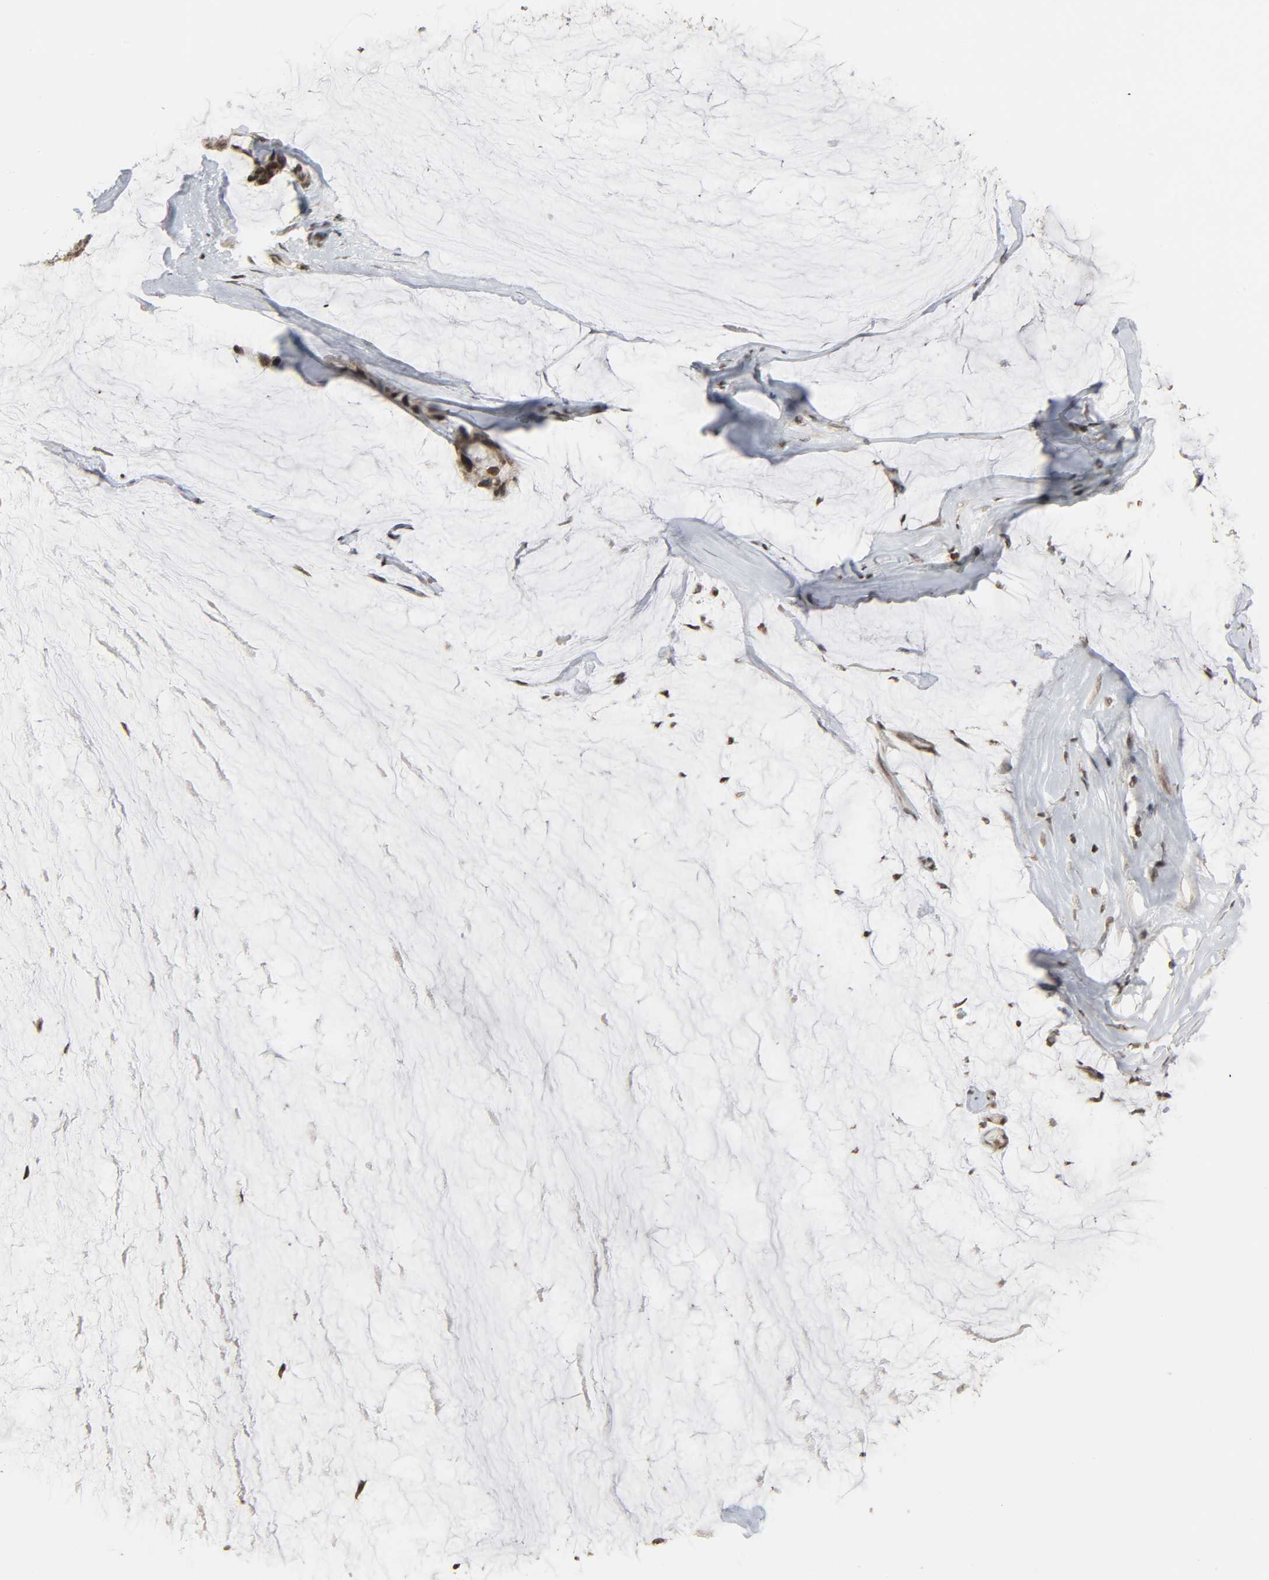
{"staining": {"intensity": "weak", "quantity": "25%-75%", "location": "nuclear"}, "tissue": "ovarian cancer", "cell_type": "Tumor cells", "image_type": "cancer", "snomed": [{"axis": "morphology", "description": "Cystadenocarcinoma, mucinous, NOS"}, {"axis": "topography", "description": "Ovary"}], "caption": "Immunohistochemistry micrograph of human ovarian mucinous cystadenocarcinoma stained for a protein (brown), which demonstrates low levels of weak nuclear expression in approximately 25%-75% of tumor cells.", "gene": "XRCC1", "patient": {"sex": "female", "age": 39}}